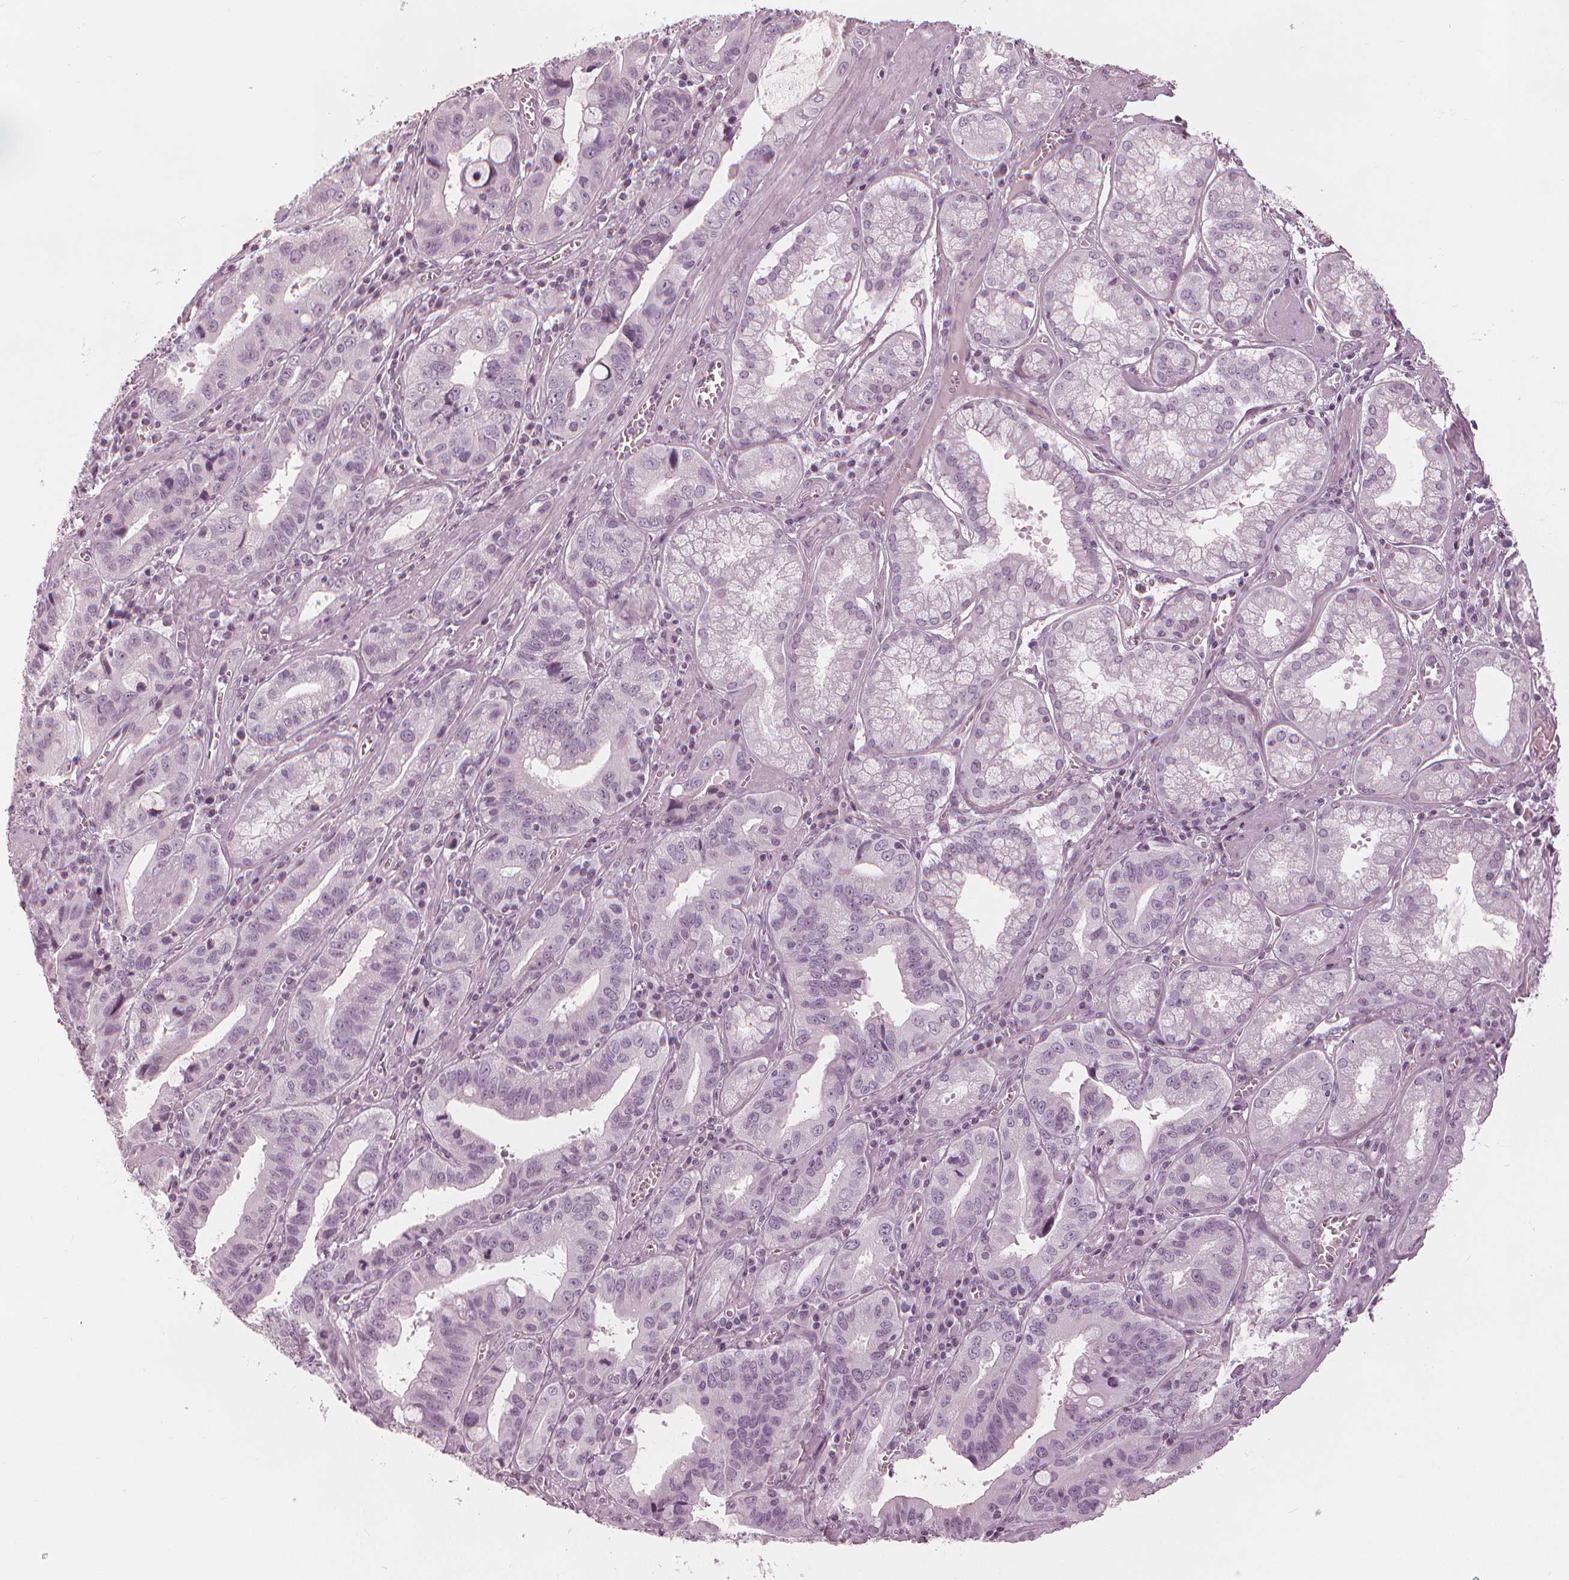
{"staining": {"intensity": "negative", "quantity": "none", "location": "none"}, "tissue": "stomach cancer", "cell_type": "Tumor cells", "image_type": "cancer", "snomed": [{"axis": "morphology", "description": "Adenocarcinoma, NOS"}, {"axis": "topography", "description": "Stomach, lower"}], "caption": "There is no significant staining in tumor cells of stomach cancer.", "gene": "PAEP", "patient": {"sex": "female", "age": 76}}